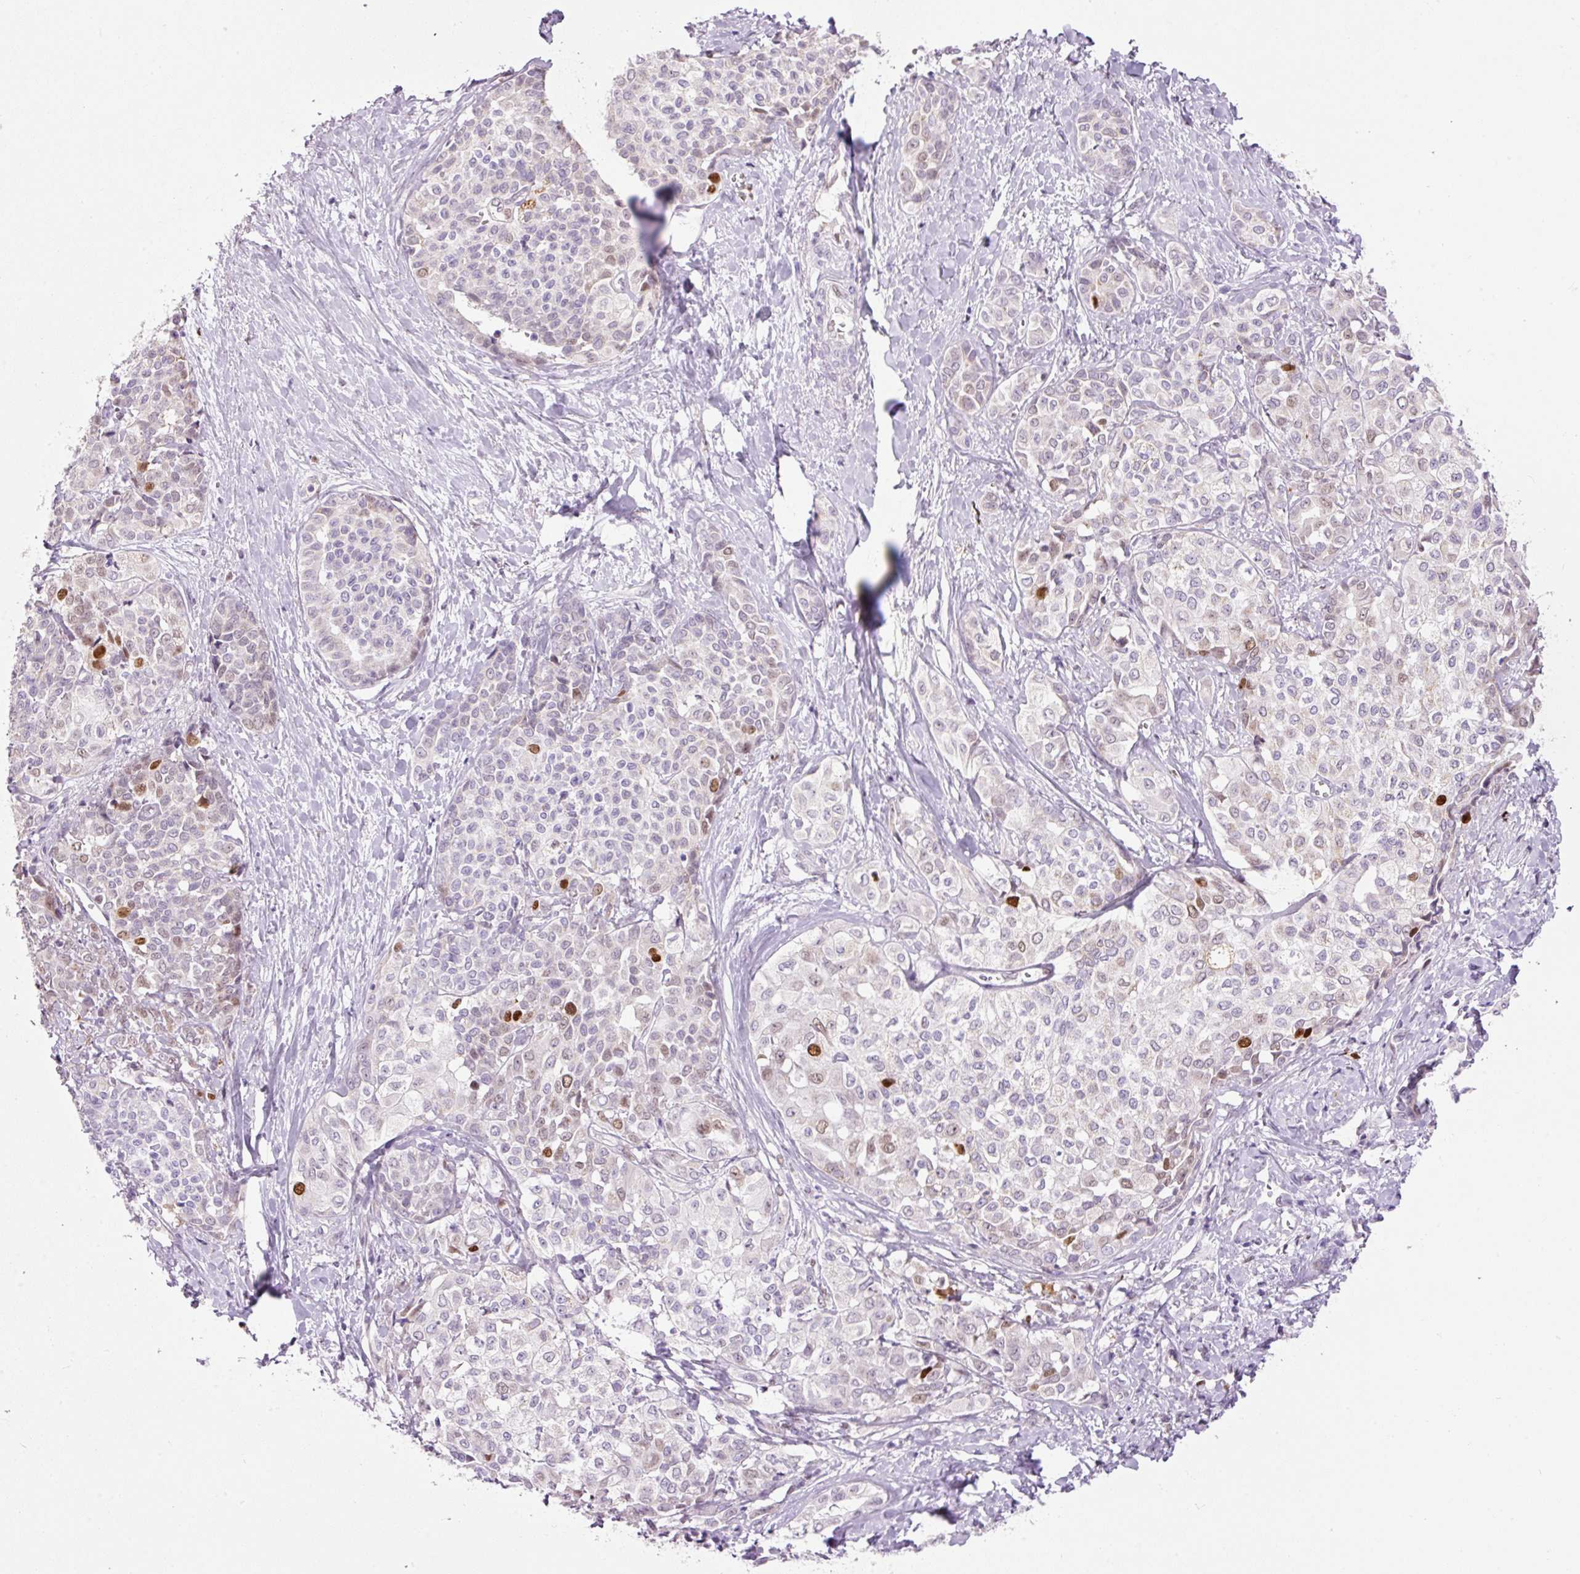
{"staining": {"intensity": "strong", "quantity": "<25%", "location": "nuclear"}, "tissue": "liver cancer", "cell_type": "Tumor cells", "image_type": "cancer", "snomed": [{"axis": "morphology", "description": "Cholangiocarcinoma"}, {"axis": "topography", "description": "Liver"}], "caption": "This micrograph demonstrates liver cholangiocarcinoma stained with immunohistochemistry (IHC) to label a protein in brown. The nuclear of tumor cells show strong positivity for the protein. Nuclei are counter-stained blue.", "gene": "KPNA2", "patient": {"sex": "female", "age": 77}}